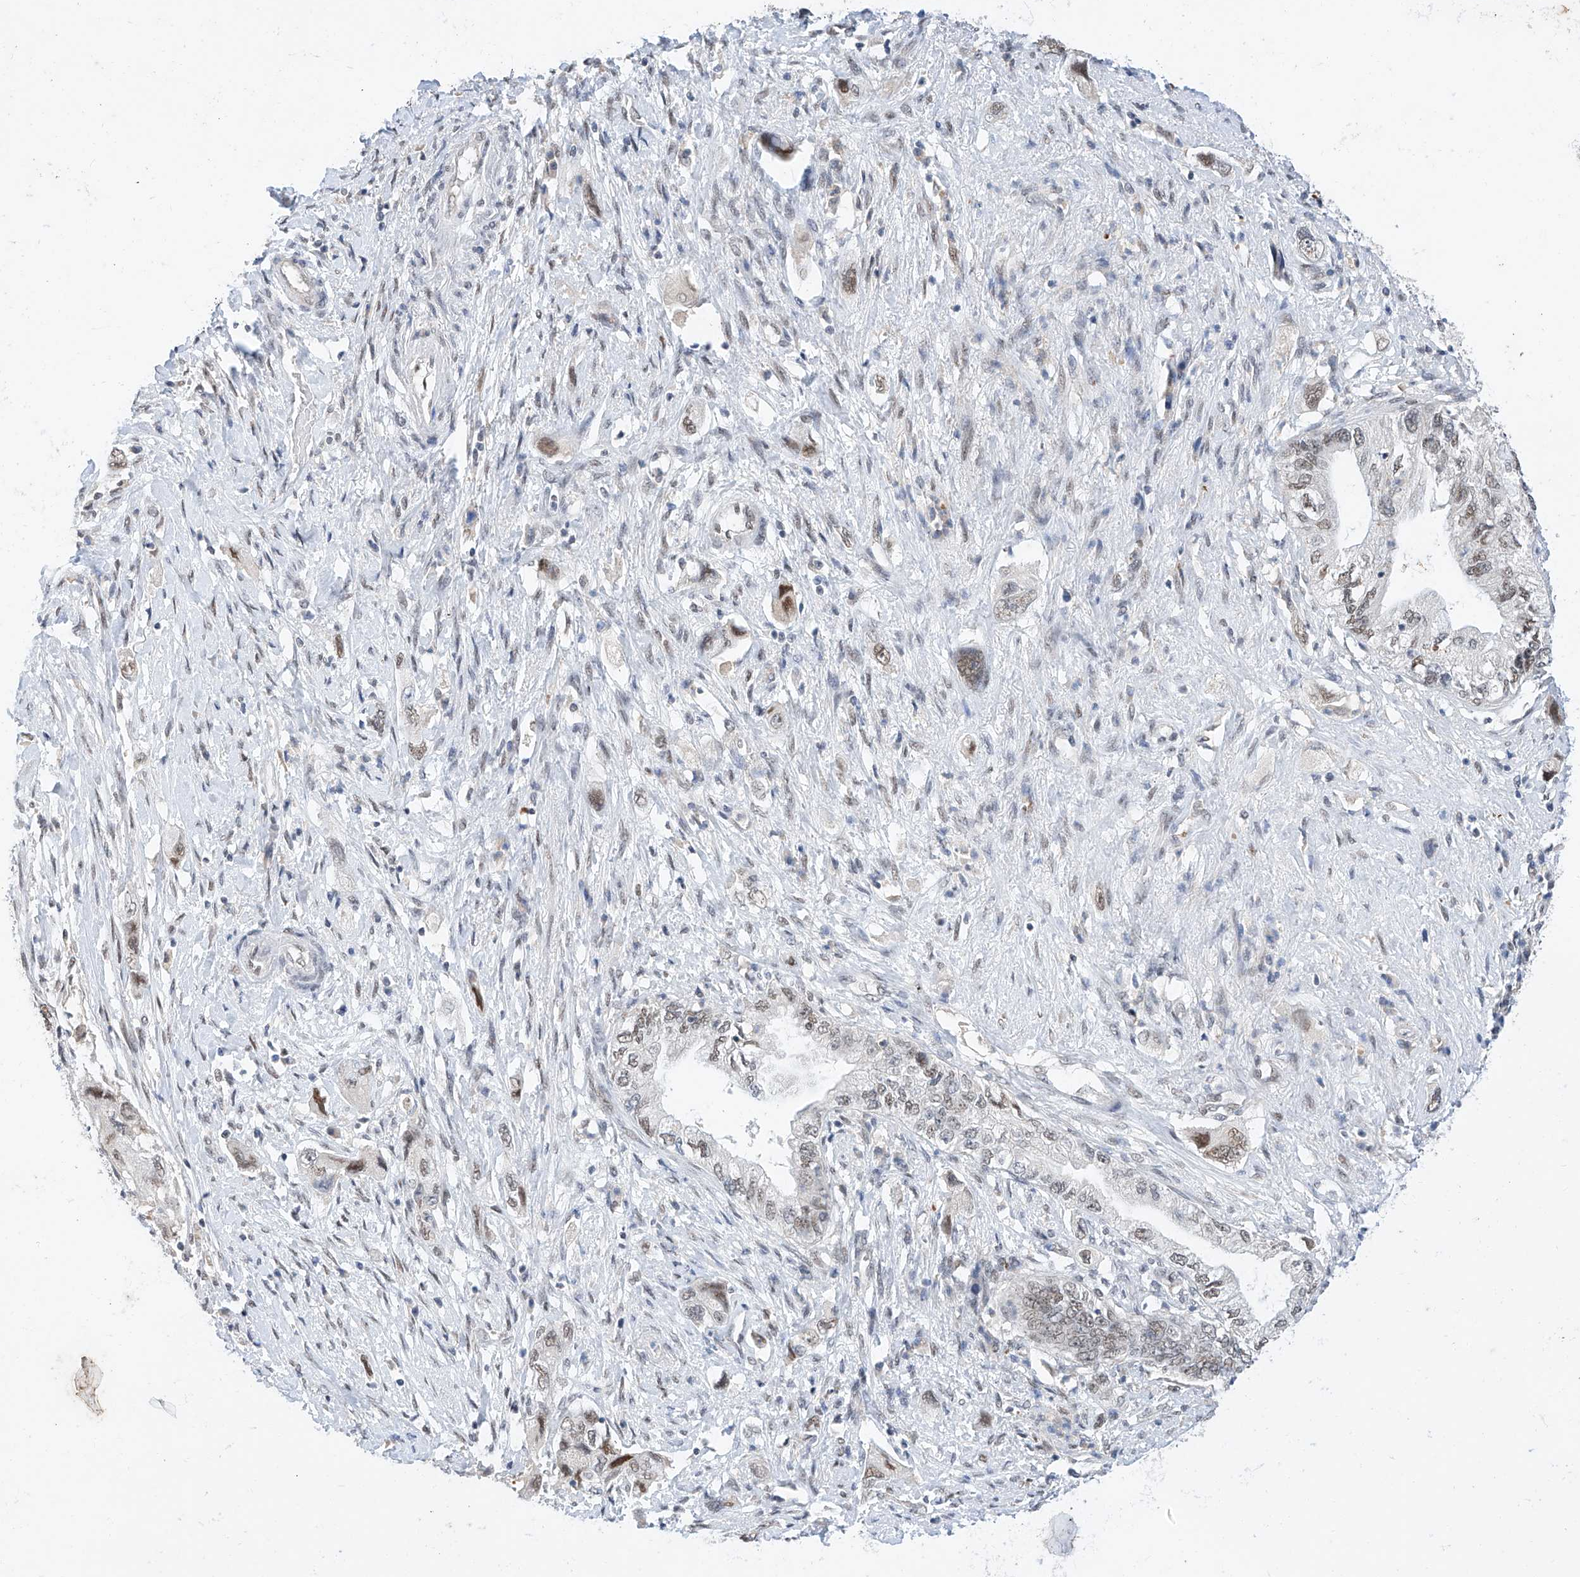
{"staining": {"intensity": "moderate", "quantity": "<25%", "location": "nuclear"}, "tissue": "pancreatic cancer", "cell_type": "Tumor cells", "image_type": "cancer", "snomed": [{"axis": "morphology", "description": "Adenocarcinoma, NOS"}, {"axis": "topography", "description": "Pancreas"}], "caption": "Immunohistochemical staining of human pancreatic cancer (adenocarcinoma) shows moderate nuclear protein positivity in approximately <25% of tumor cells.", "gene": "KCNJ1", "patient": {"sex": "female", "age": 73}}